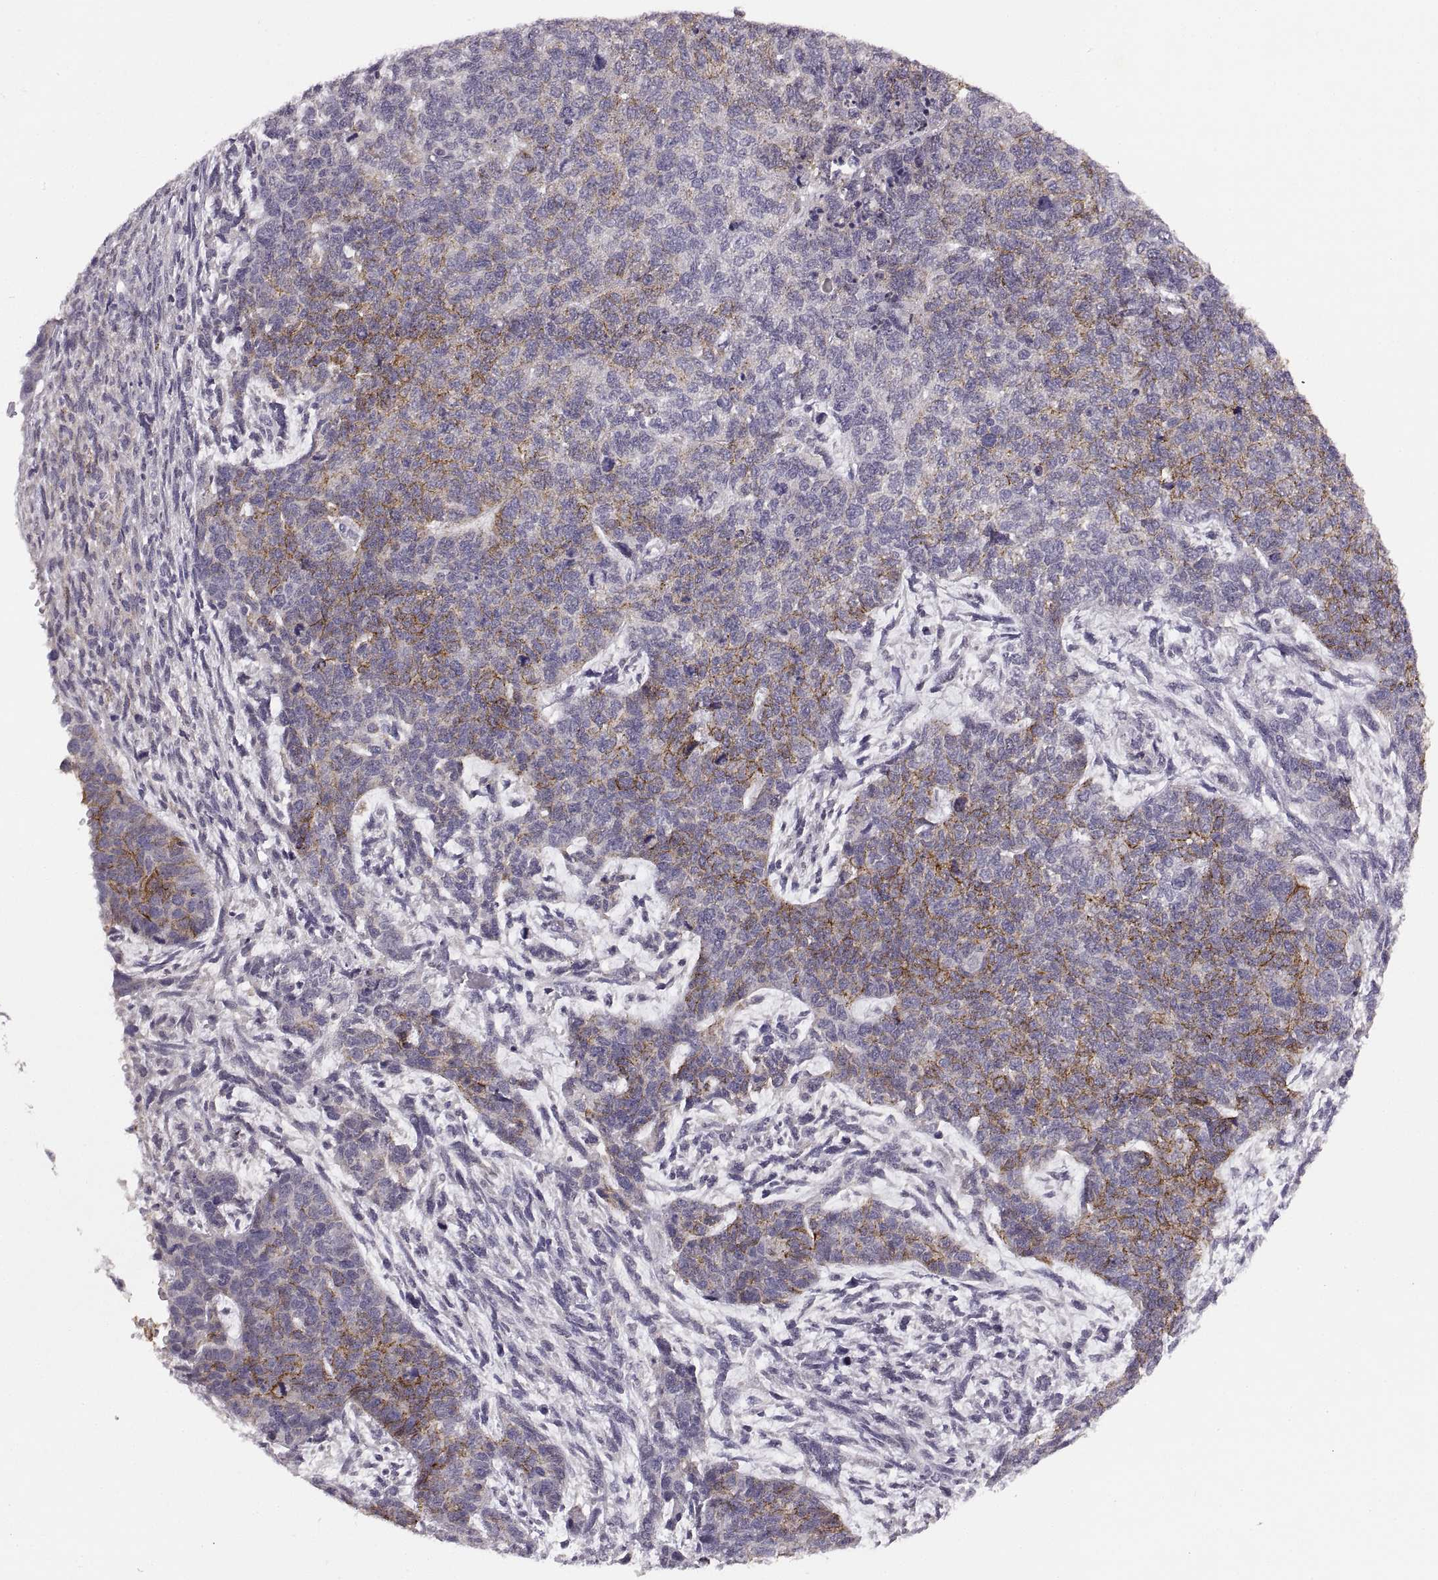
{"staining": {"intensity": "strong", "quantity": "25%-75%", "location": "cytoplasmic/membranous"}, "tissue": "cervical cancer", "cell_type": "Tumor cells", "image_type": "cancer", "snomed": [{"axis": "morphology", "description": "Squamous cell carcinoma, NOS"}, {"axis": "topography", "description": "Cervix"}], "caption": "Immunohistochemistry histopathology image of neoplastic tissue: cervical cancer (squamous cell carcinoma) stained using immunohistochemistry (IHC) shows high levels of strong protein expression localized specifically in the cytoplasmic/membranous of tumor cells, appearing as a cytoplasmic/membranous brown color.", "gene": "CDH2", "patient": {"sex": "female", "age": 63}}